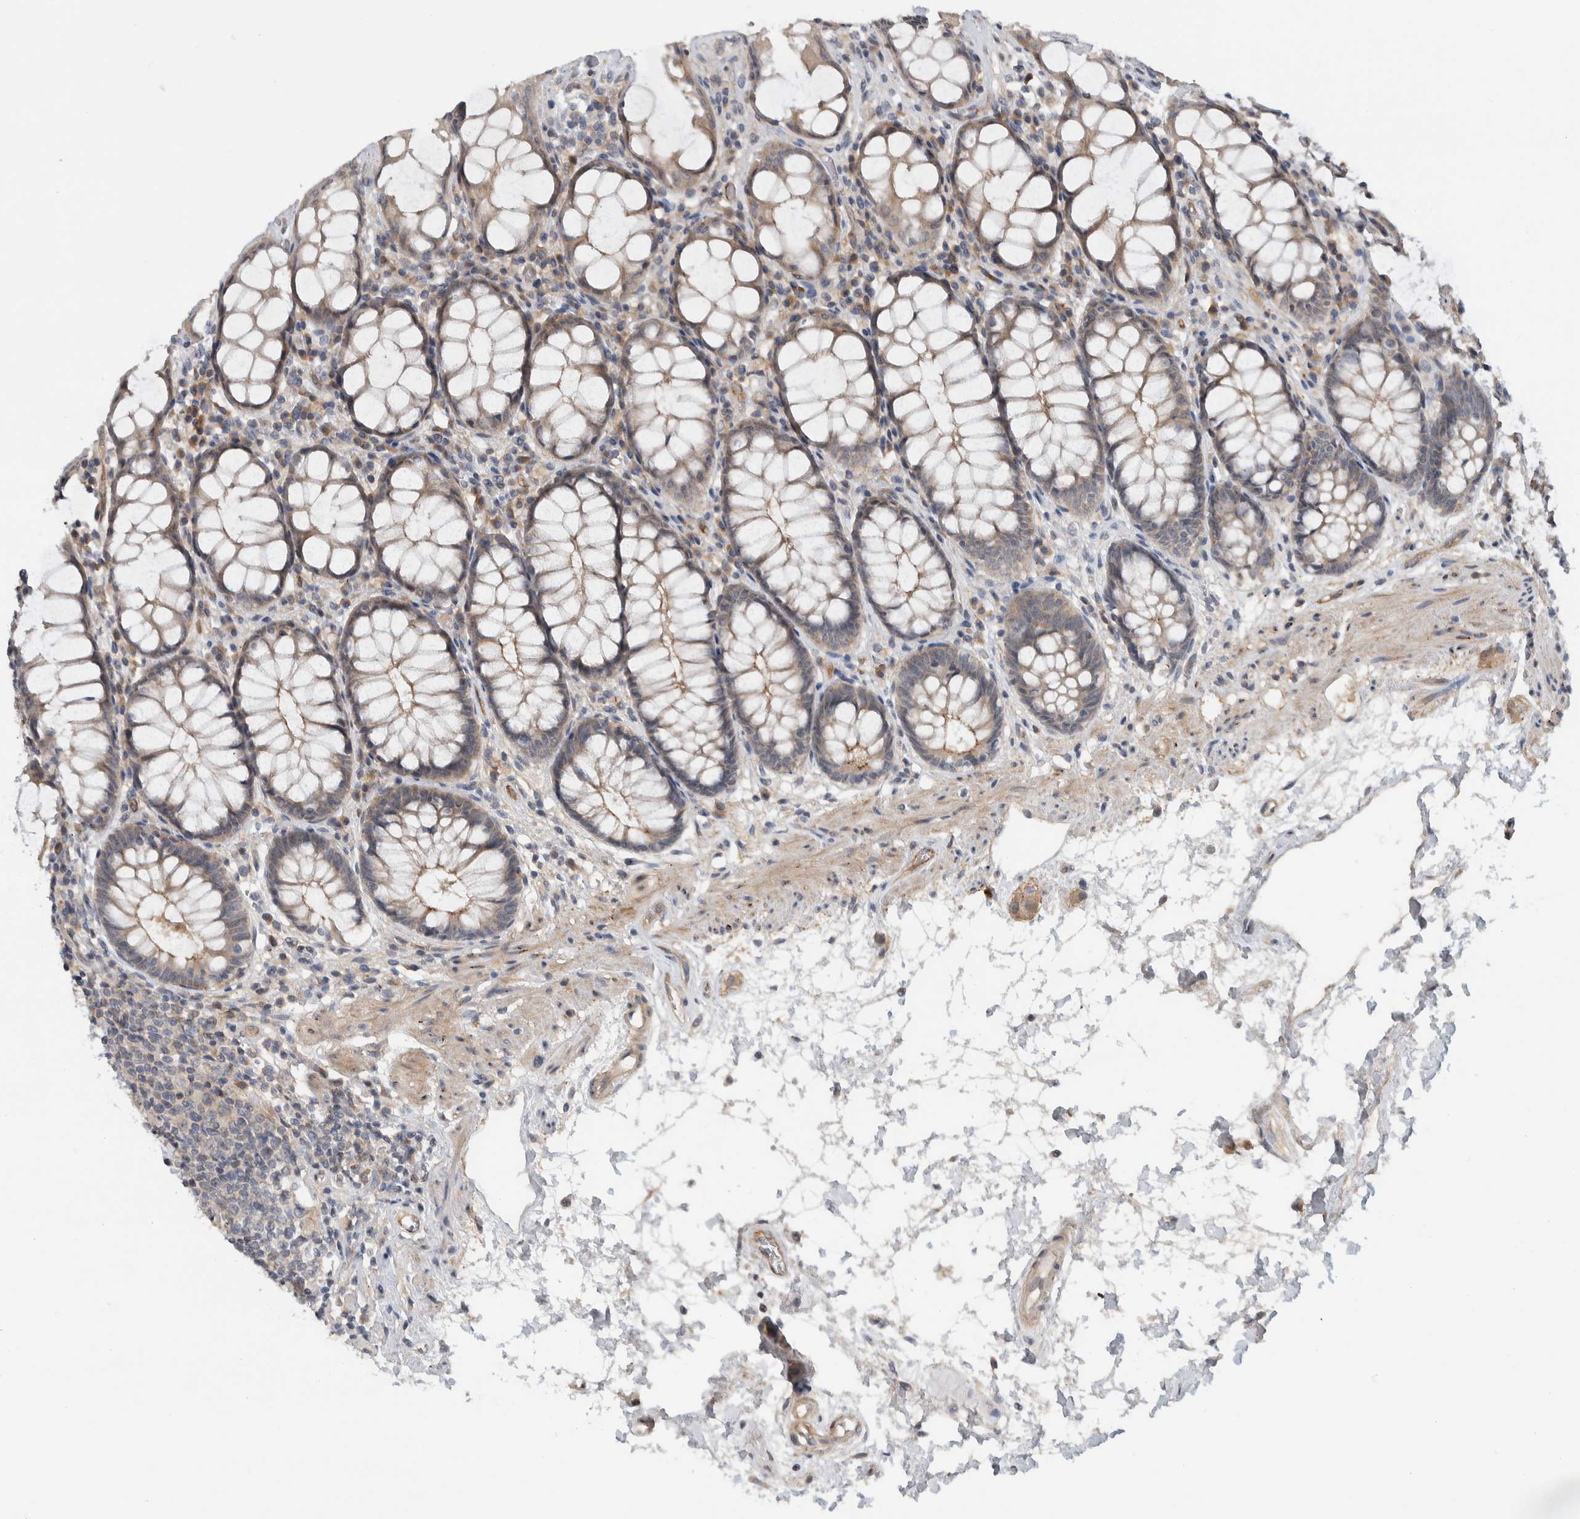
{"staining": {"intensity": "moderate", "quantity": ">75%", "location": "cytoplasmic/membranous"}, "tissue": "rectum", "cell_type": "Glandular cells", "image_type": "normal", "snomed": [{"axis": "morphology", "description": "Normal tissue, NOS"}, {"axis": "topography", "description": "Rectum"}], "caption": "Approximately >75% of glandular cells in normal human rectum demonstrate moderate cytoplasmic/membranous protein staining as visualized by brown immunohistochemical staining.", "gene": "MPRIP", "patient": {"sex": "male", "age": 64}}